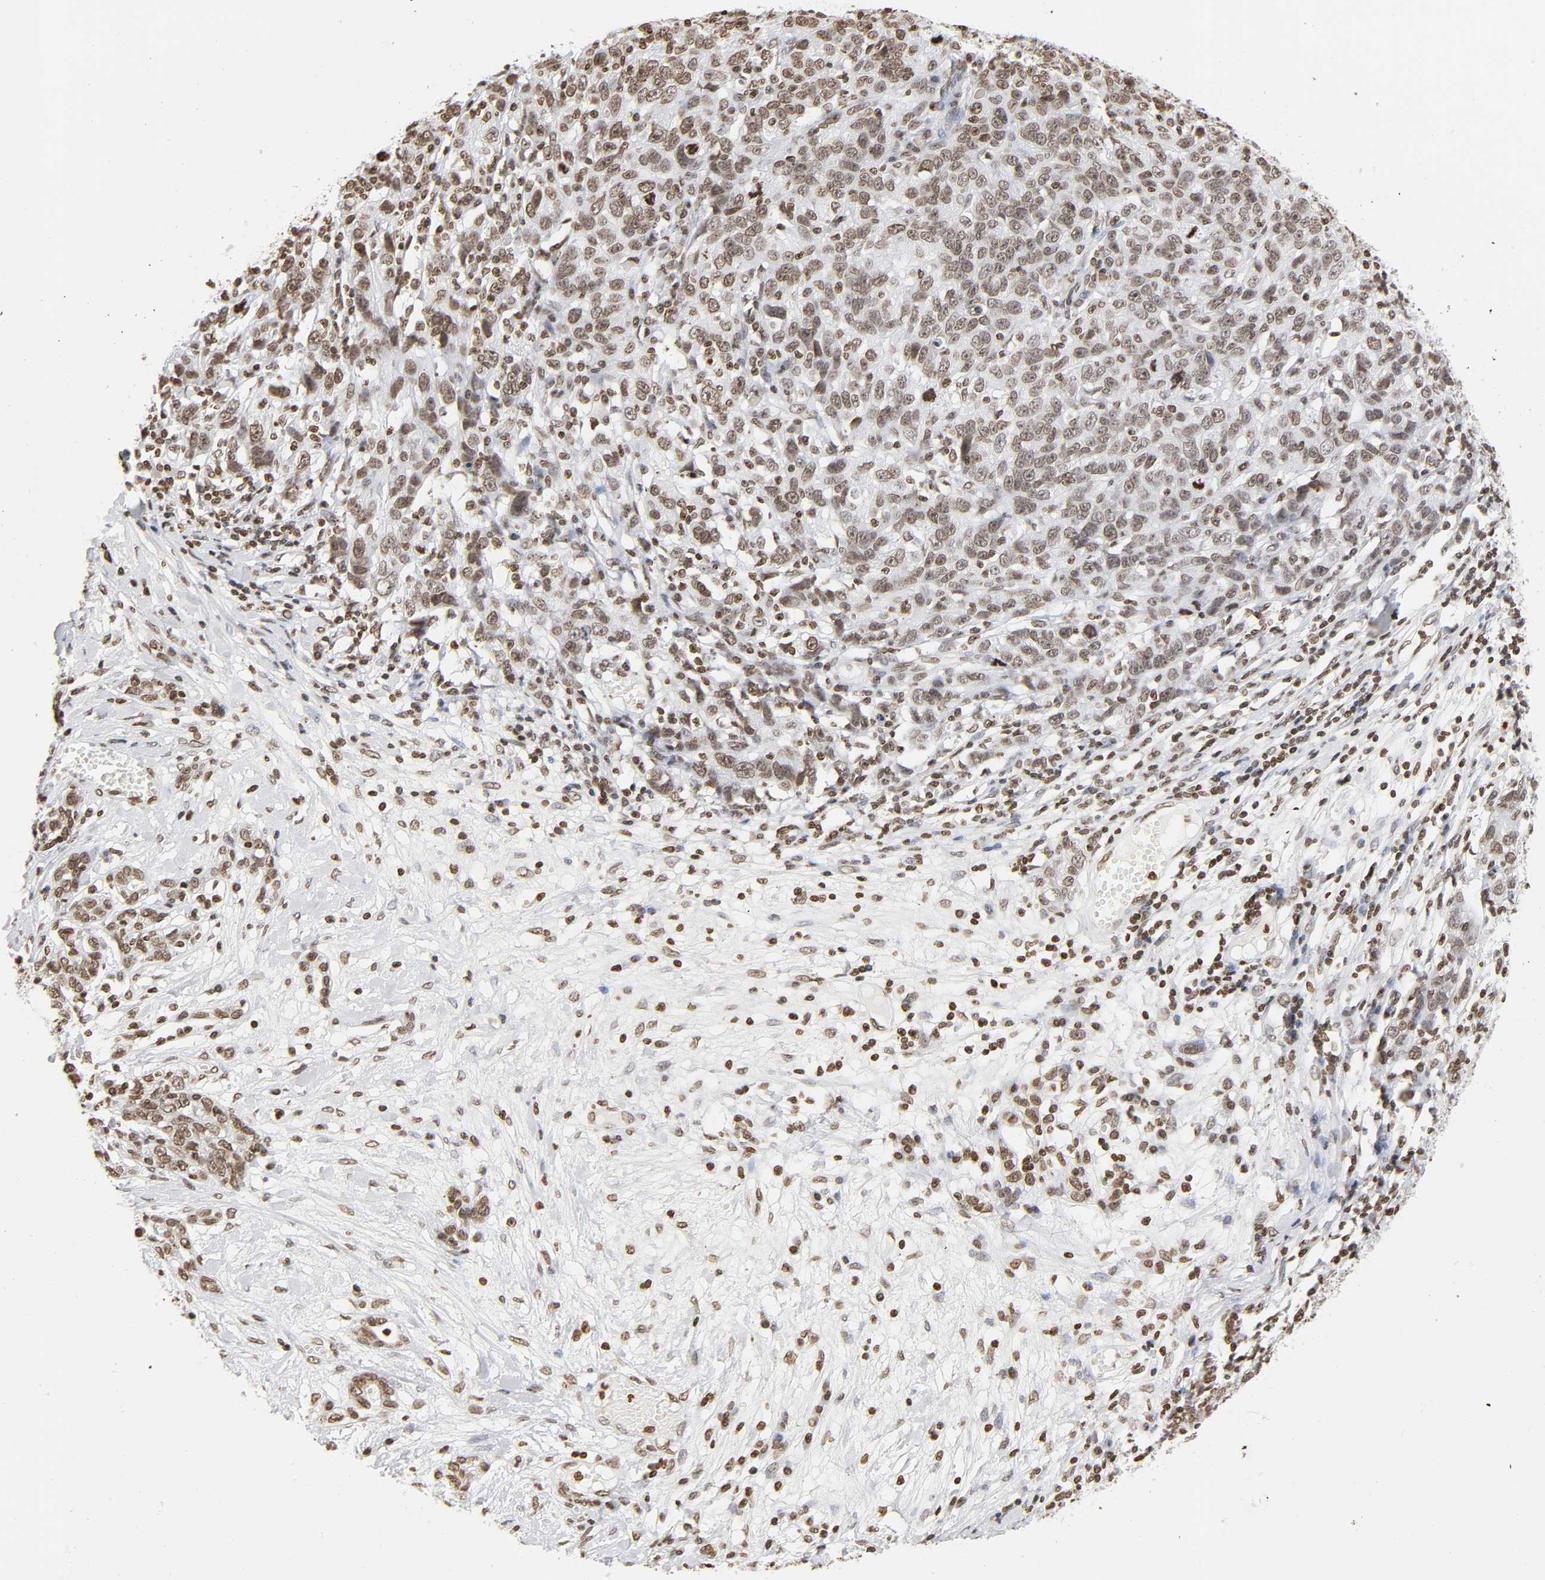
{"staining": {"intensity": "weak", "quantity": ">75%", "location": "nuclear"}, "tissue": "ovarian cancer", "cell_type": "Tumor cells", "image_type": "cancer", "snomed": [{"axis": "morphology", "description": "Cystadenocarcinoma, serous, NOS"}, {"axis": "topography", "description": "Ovary"}], "caption": "A photomicrograph of ovarian cancer (serous cystadenocarcinoma) stained for a protein reveals weak nuclear brown staining in tumor cells.", "gene": "H2AC12", "patient": {"sex": "female", "age": 71}}